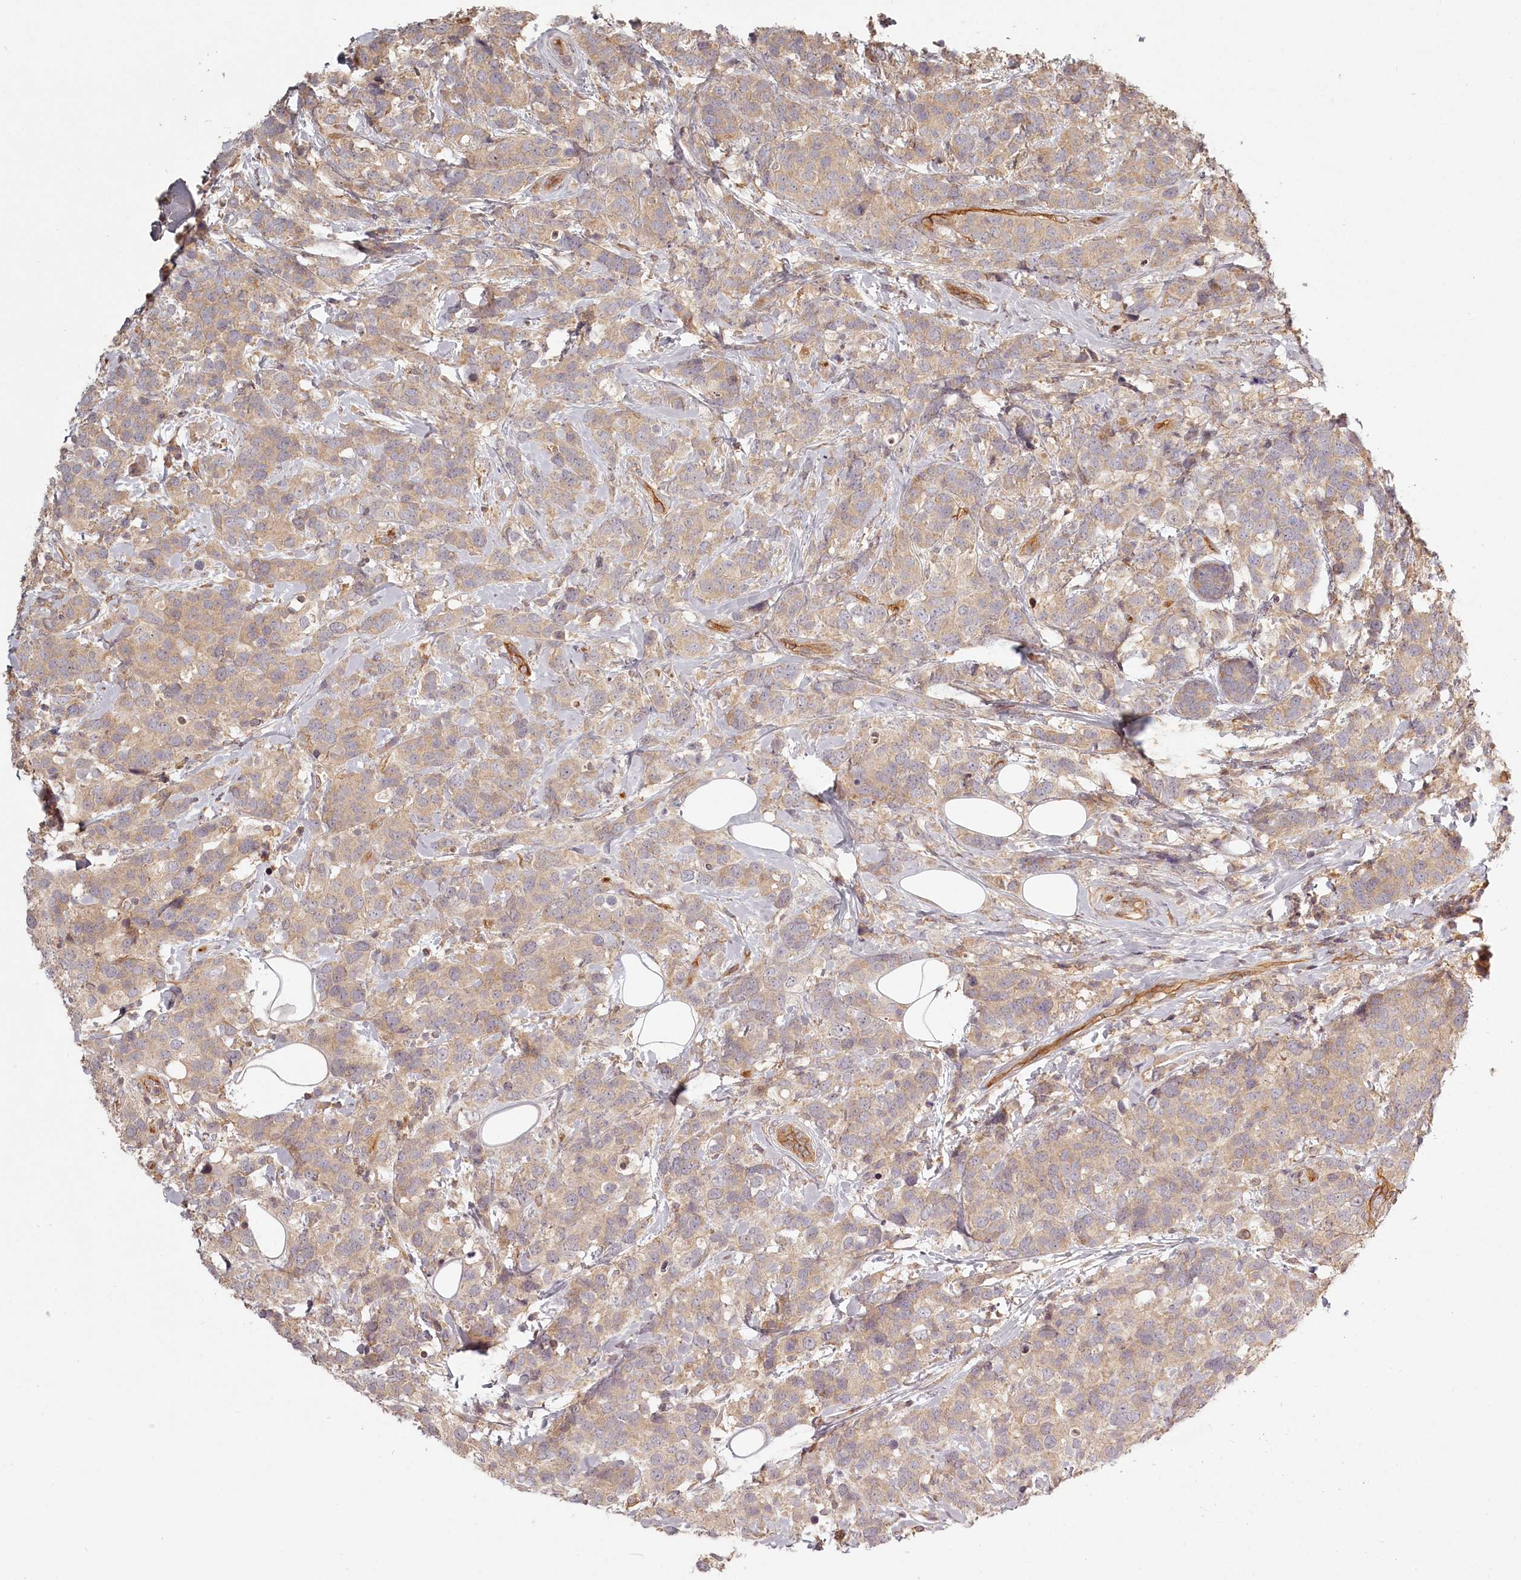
{"staining": {"intensity": "weak", "quantity": "25%-75%", "location": "cytoplasmic/membranous"}, "tissue": "breast cancer", "cell_type": "Tumor cells", "image_type": "cancer", "snomed": [{"axis": "morphology", "description": "Lobular carcinoma"}, {"axis": "topography", "description": "Breast"}], "caption": "The histopathology image exhibits a brown stain indicating the presence of a protein in the cytoplasmic/membranous of tumor cells in breast lobular carcinoma.", "gene": "TMIE", "patient": {"sex": "female", "age": 59}}